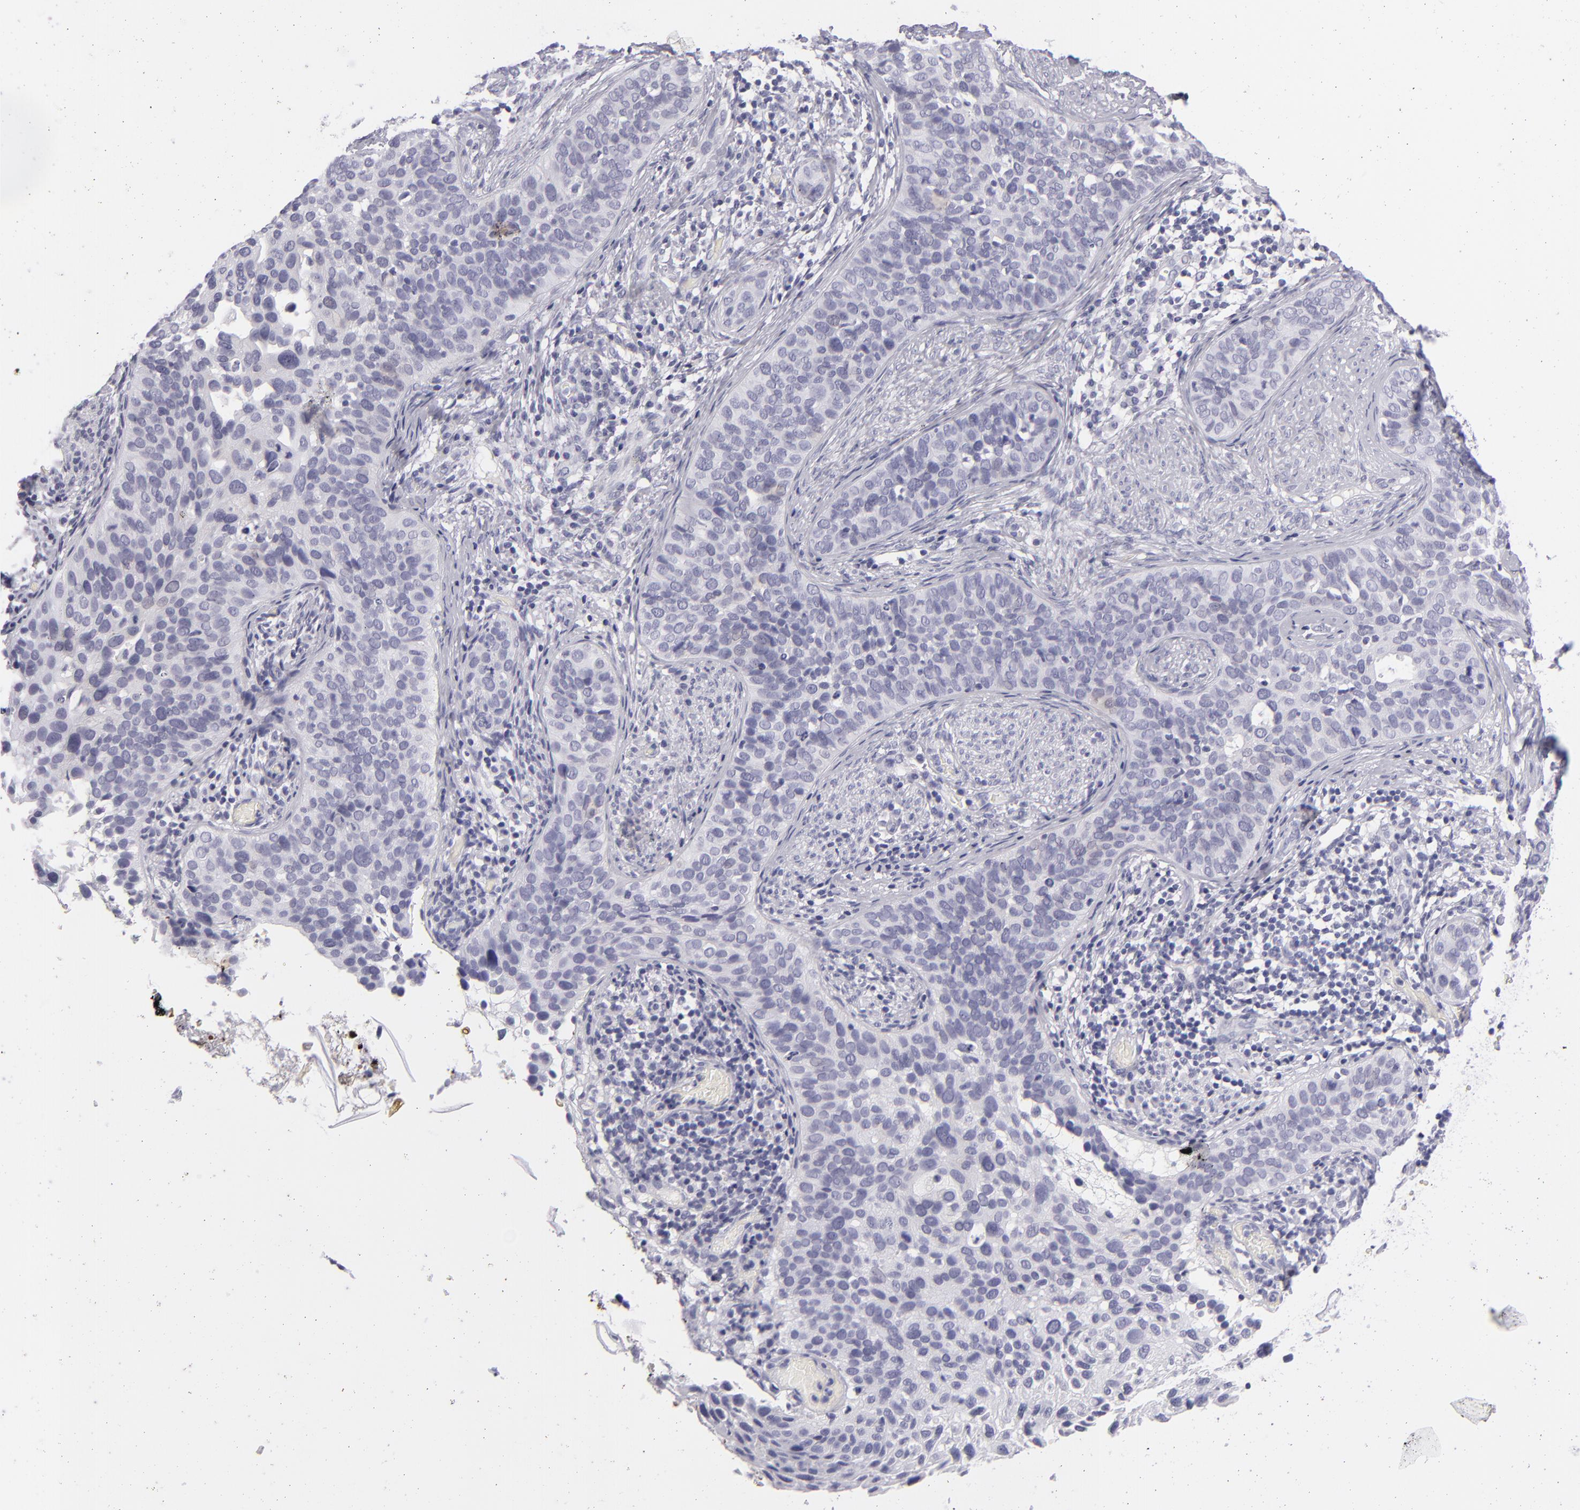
{"staining": {"intensity": "negative", "quantity": "none", "location": "none"}, "tissue": "cervical cancer", "cell_type": "Tumor cells", "image_type": "cancer", "snomed": [{"axis": "morphology", "description": "Squamous cell carcinoma, NOS"}, {"axis": "topography", "description": "Cervix"}], "caption": "Immunohistochemistry (IHC) of human cervical cancer (squamous cell carcinoma) displays no expression in tumor cells.", "gene": "VIL1", "patient": {"sex": "female", "age": 31}}